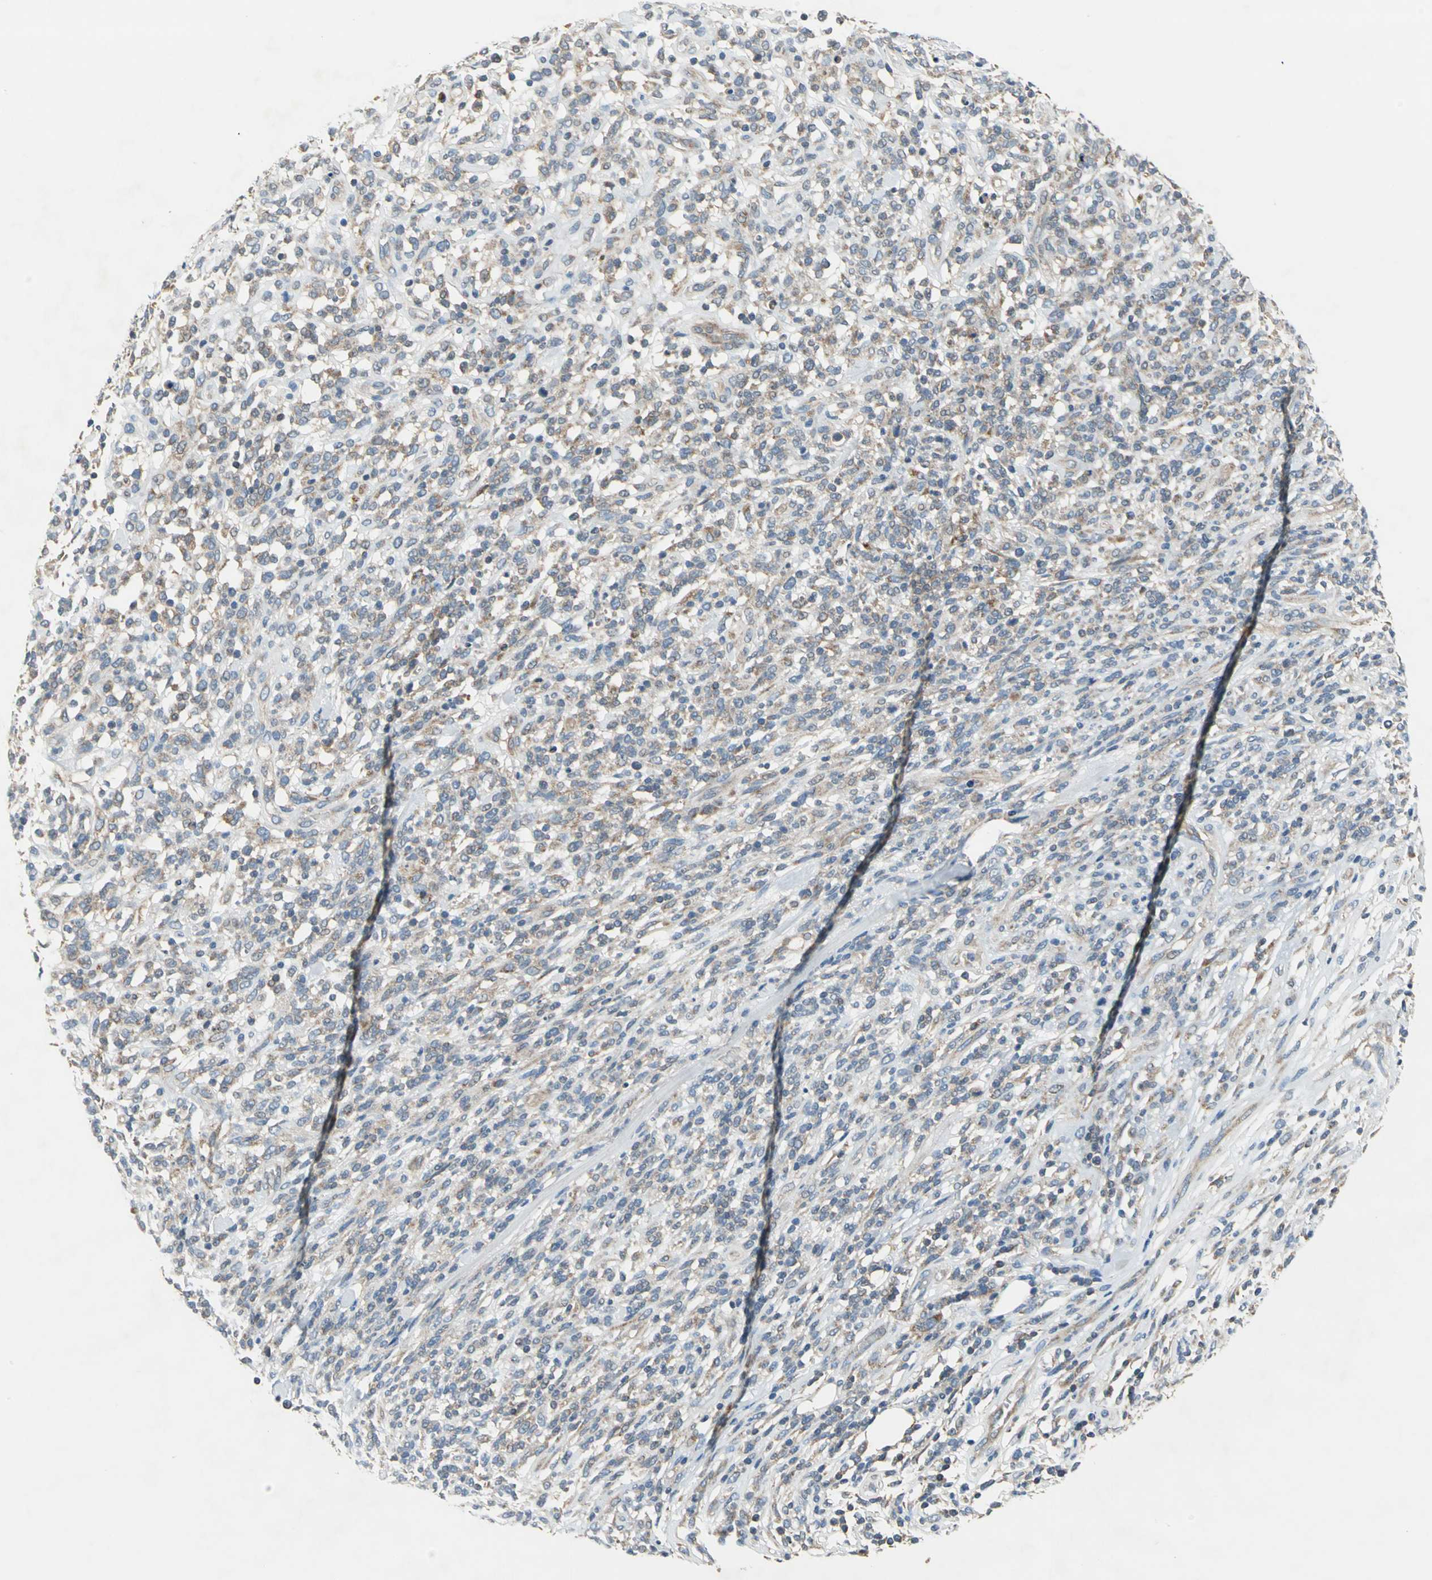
{"staining": {"intensity": "moderate", "quantity": "25%-75%", "location": "cytoplasmic/membranous"}, "tissue": "lymphoma", "cell_type": "Tumor cells", "image_type": "cancer", "snomed": [{"axis": "morphology", "description": "Malignant lymphoma, non-Hodgkin's type, High grade"}, {"axis": "topography", "description": "Lymph node"}], "caption": "The photomicrograph exhibits staining of high-grade malignant lymphoma, non-Hodgkin's type, revealing moderate cytoplasmic/membranous protein staining (brown color) within tumor cells.", "gene": "TRAK1", "patient": {"sex": "female", "age": 73}}